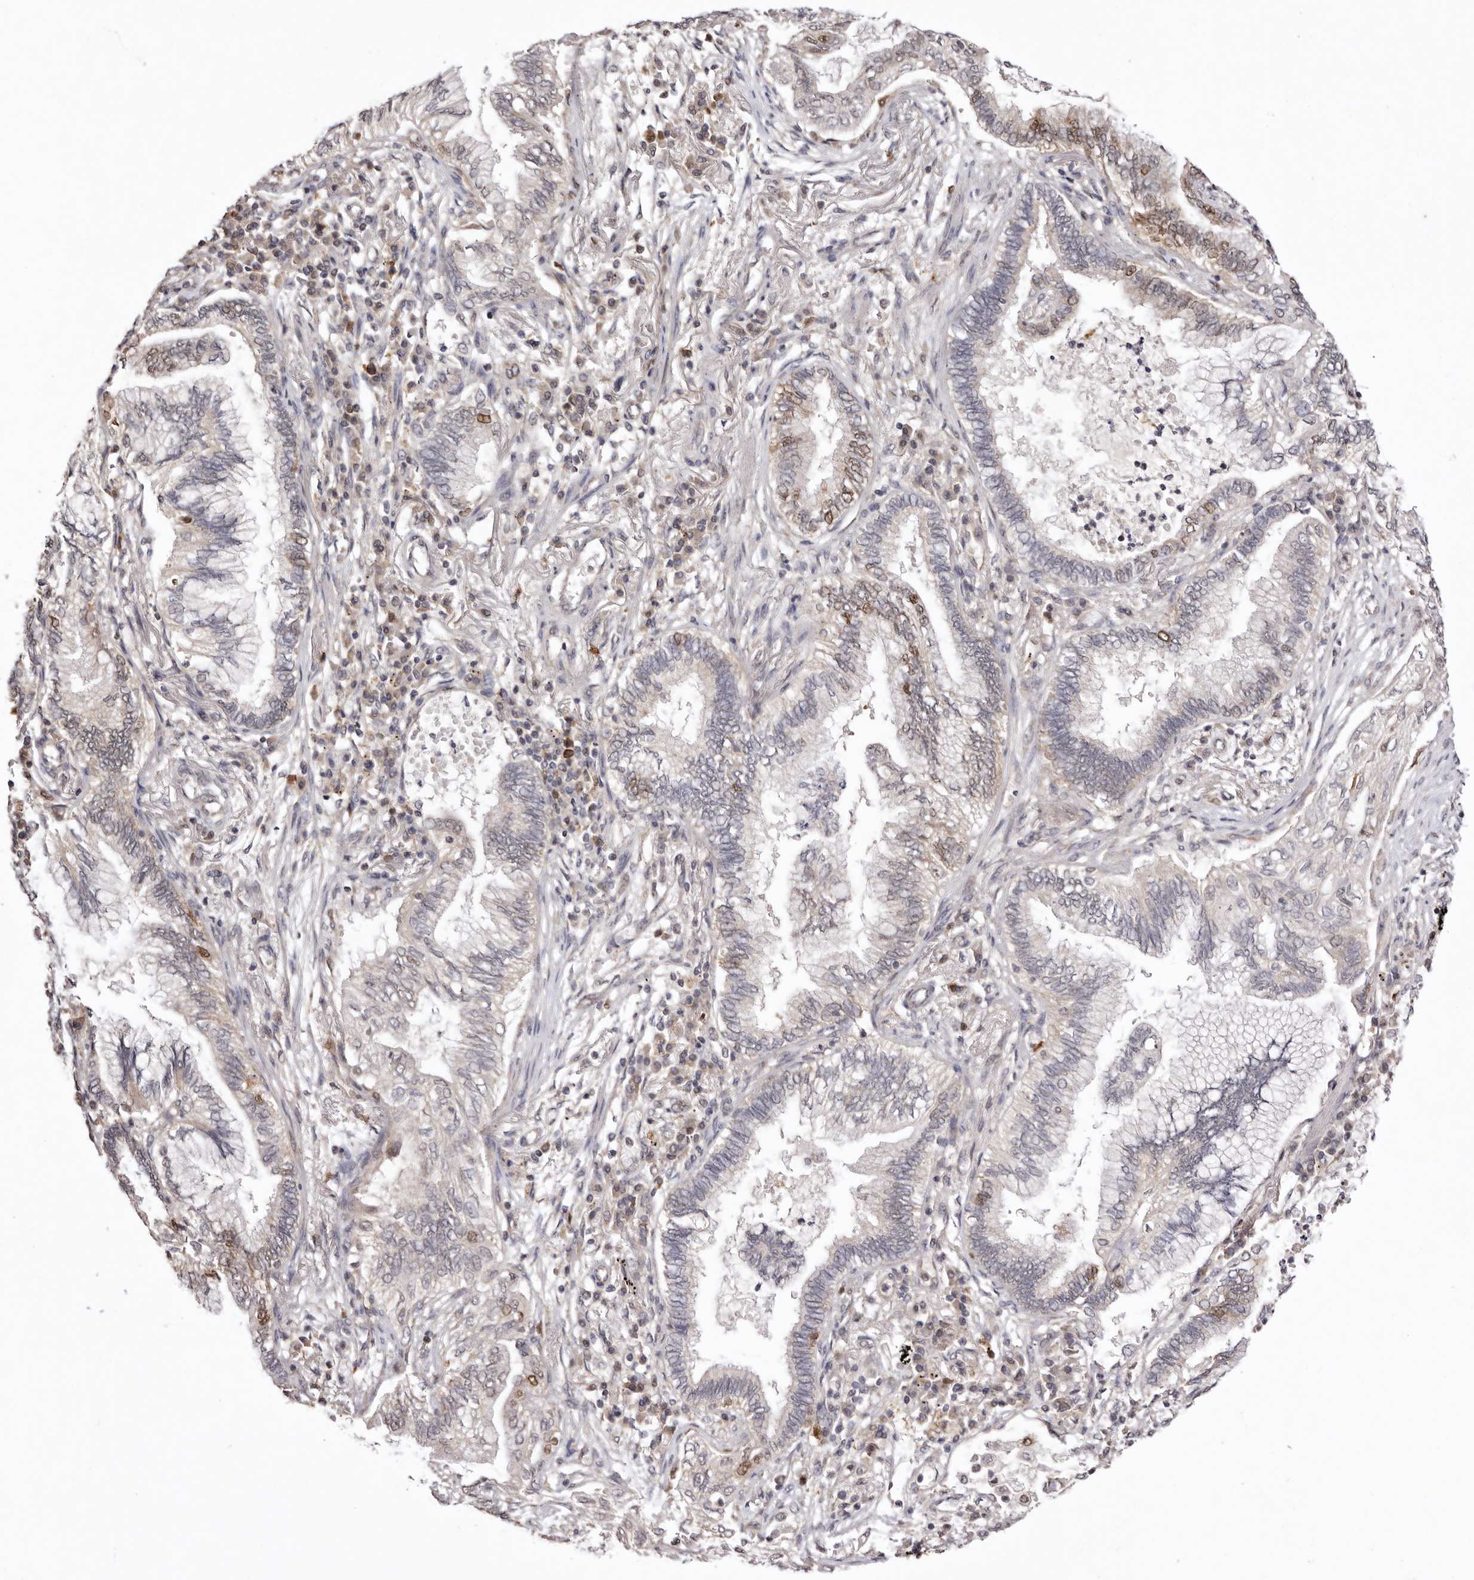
{"staining": {"intensity": "moderate", "quantity": "<25%", "location": "cytoplasmic/membranous,nuclear"}, "tissue": "bronchus", "cell_type": "Respiratory epithelial cells", "image_type": "normal", "snomed": [{"axis": "morphology", "description": "Normal tissue, NOS"}, {"axis": "morphology", "description": "Adenocarcinoma, NOS"}, {"axis": "topography", "description": "Bronchus"}, {"axis": "topography", "description": "Lung"}], "caption": "Immunohistochemistry (IHC) (DAB (3,3'-diaminobenzidine)) staining of unremarkable bronchus exhibits moderate cytoplasmic/membranous,nuclear protein expression in about <25% of respiratory epithelial cells.", "gene": "NOTCH1", "patient": {"sex": "female", "age": 70}}